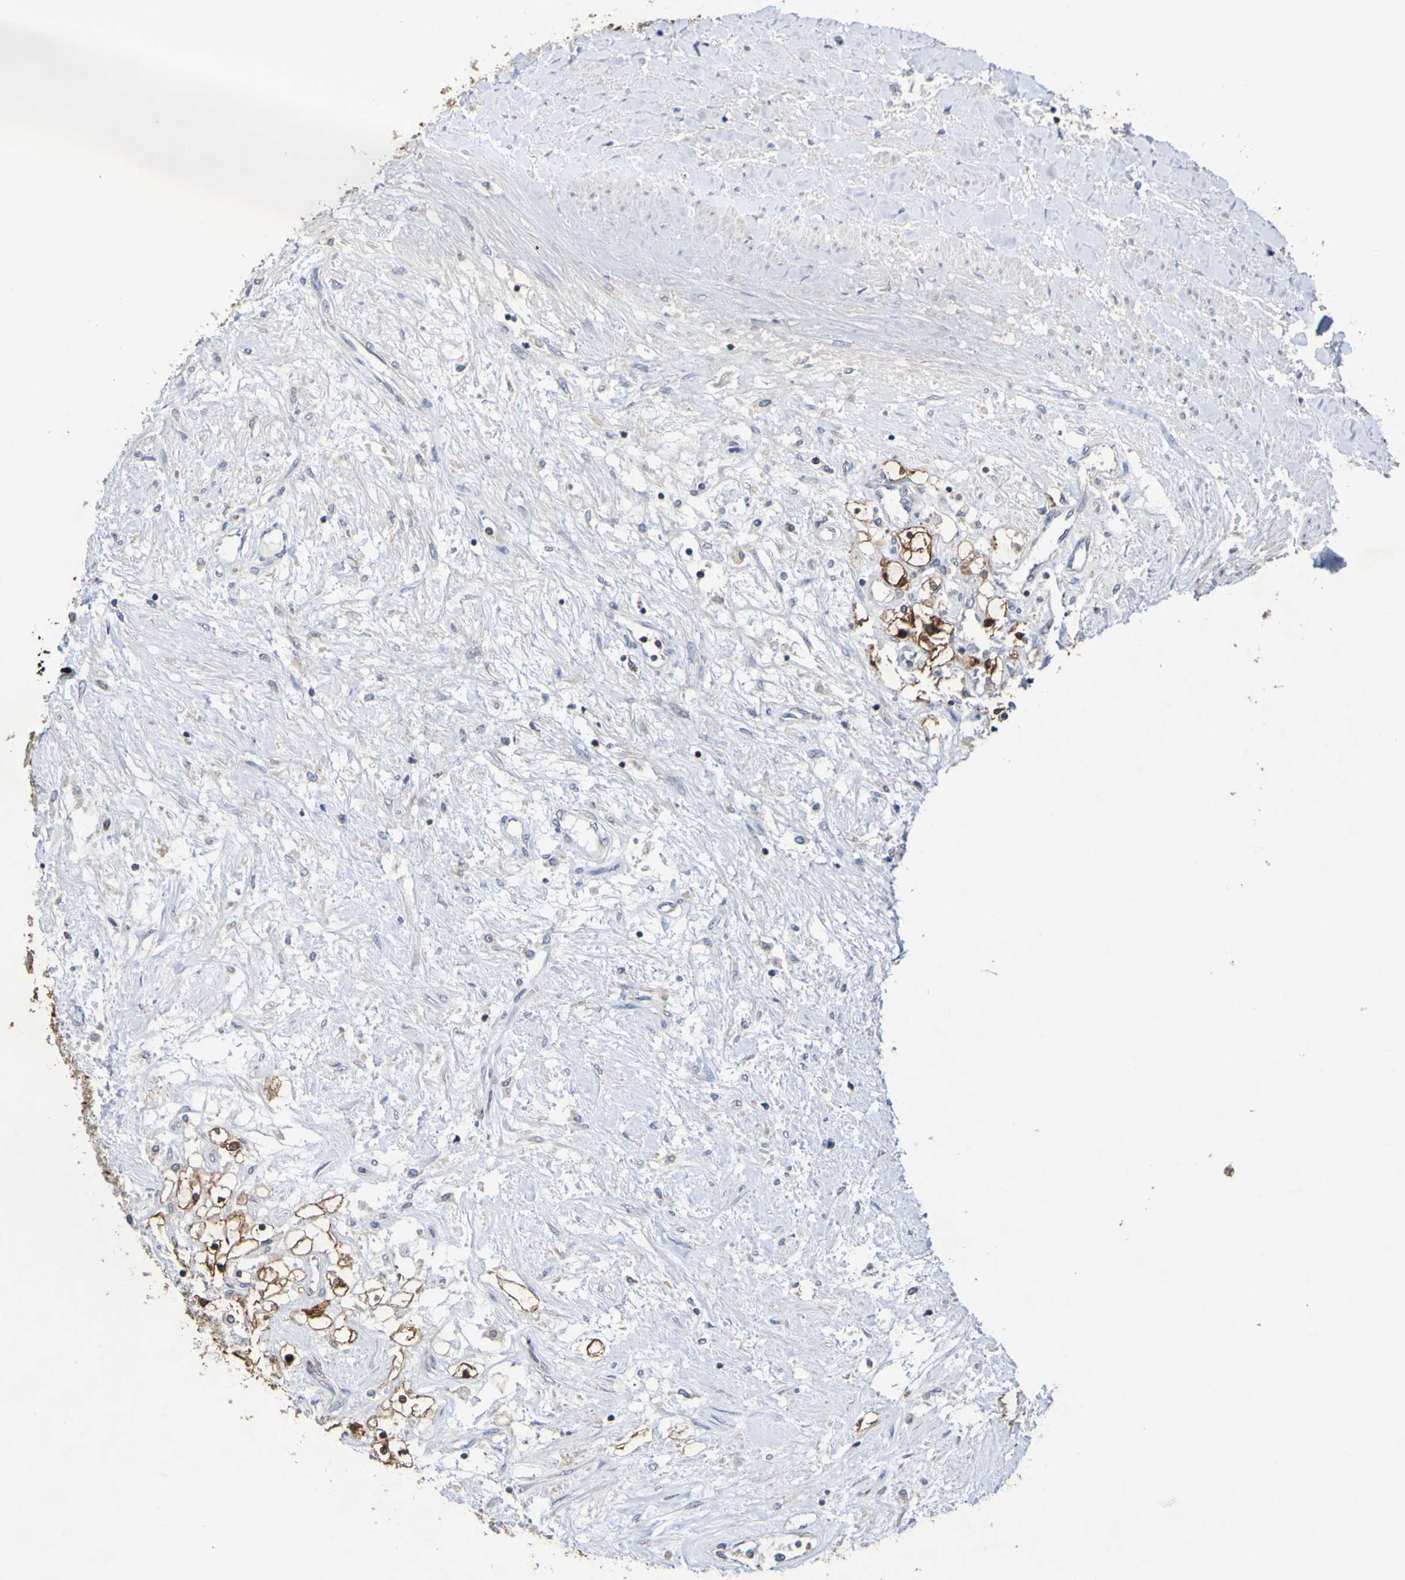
{"staining": {"intensity": "moderate", "quantity": ">75%", "location": "cytoplasmic/membranous,nuclear"}, "tissue": "renal cancer", "cell_type": "Tumor cells", "image_type": "cancer", "snomed": [{"axis": "morphology", "description": "Adenocarcinoma, NOS"}, {"axis": "topography", "description": "Kidney"}], "caption": "Protein analysis of adenocarcinoma (renal) tissue shows moderate cytoplasmic/membranous and nuclear positivity in about >75% of tumor cells.", "gene": "C3orf18", "patient": {"sex": "male", "age": 68}}